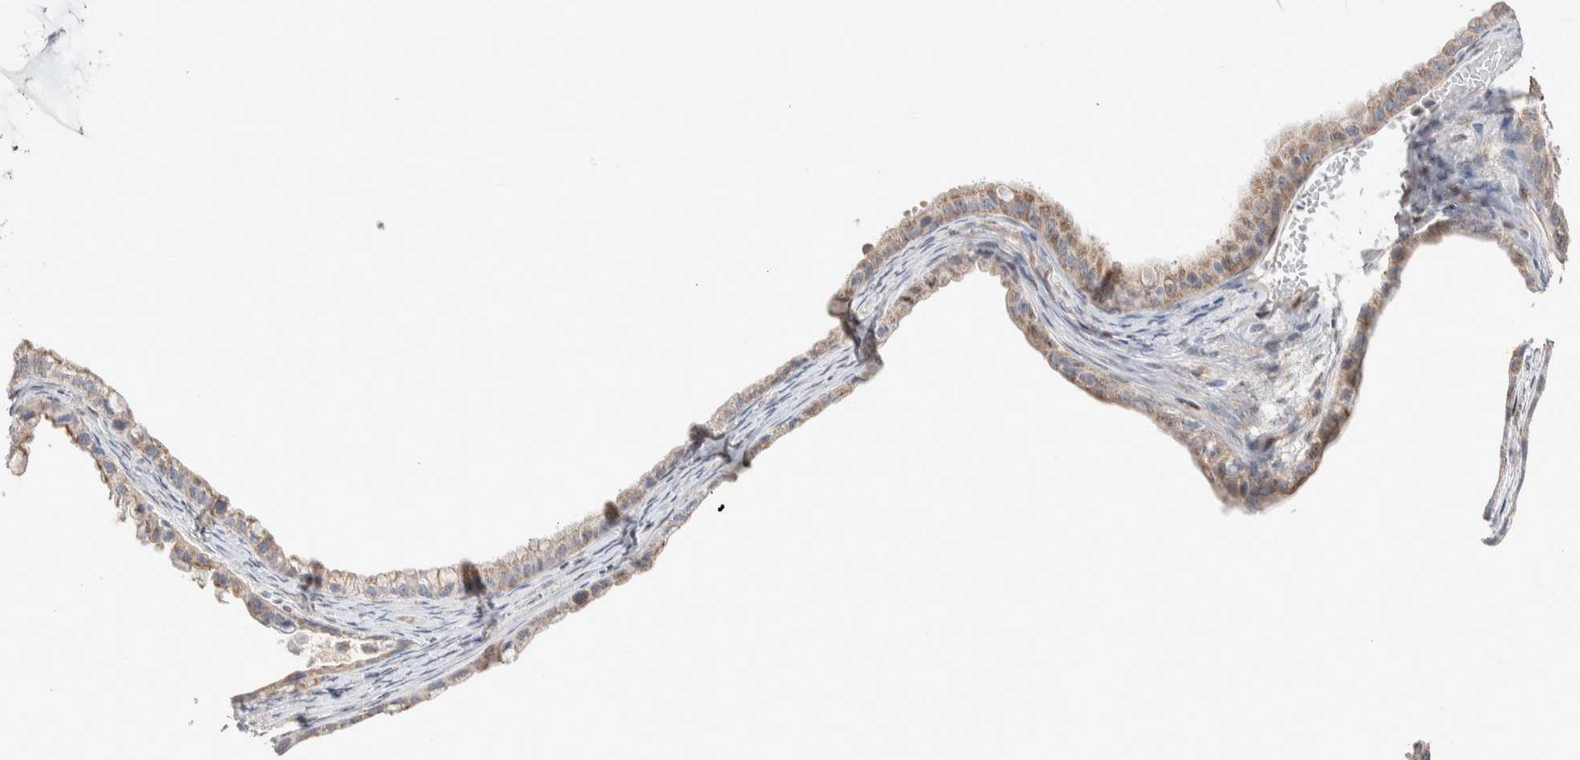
{"staining": {"intensity": "weak", "quantity": ">75%", "location": "cytoplasmic/membranous"}, "tissue": "ovarian cancer", "cell_type": "Tumor cells", "image_type": "cancer", "snomed": [{"axis": "morphology", "description": "Cystadenocarcinoma, mucinous, NOS"}, {"axis": "topography", "description": "Ovary"}], "caption": "Mucinous cystadenocarcinoma (ovarian) stained for a protein exhibits weak cytoplasmic/membranous positivity in tumor cells. (DAB (3,3'-diaminobenzidine) = brown stain, brightfield microscopy at high magnification).", "gene": "ZNF695", "patient": {"sex": "female", "age": 80}}